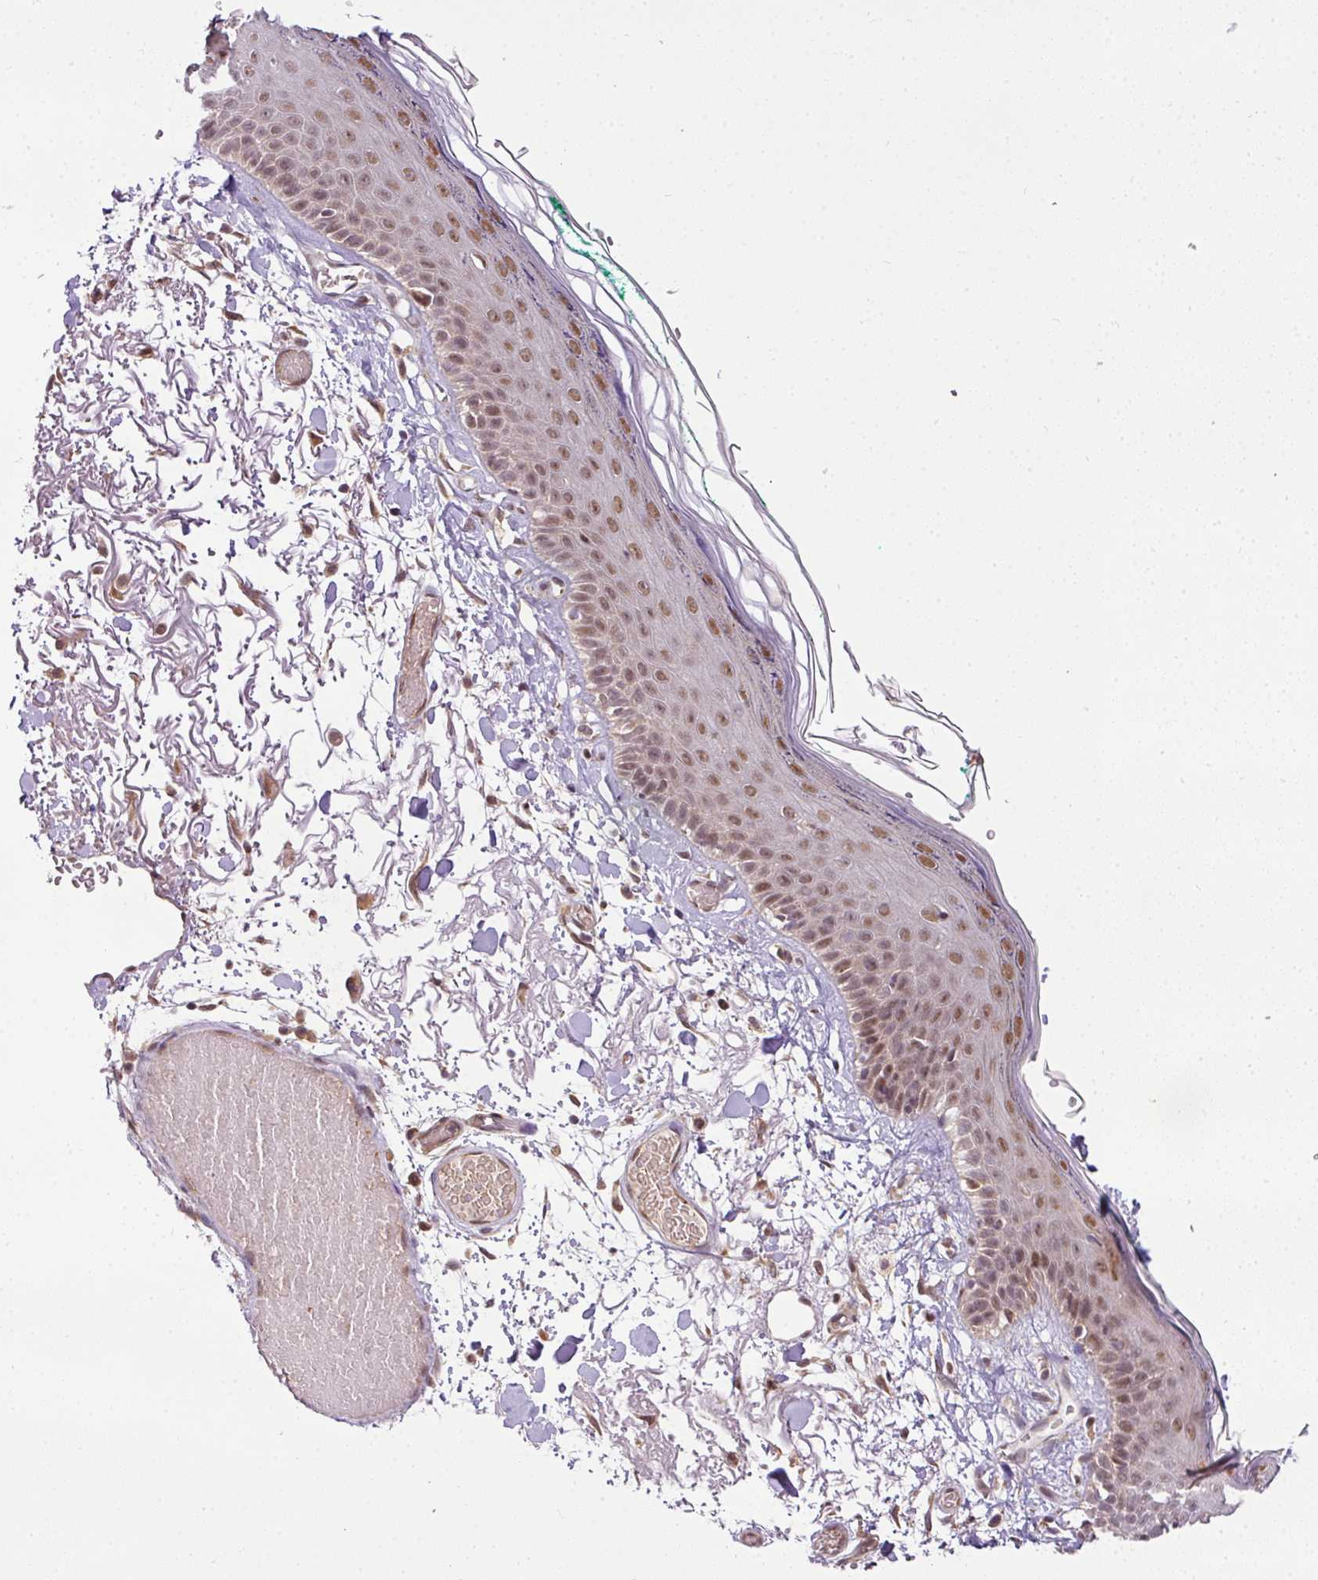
{"staining": {"intensity": "moderate", "quantity": ">75%", "location": "cytoplasmic/membranous,nuclear"}, "tissue": "skin", "cell_type": "Fibroblasts", "image_type": "normal", "snomed": [{"axis": "morphology", "description": "Normal tissue, NOS"}, {"axis": "topography", "description": "Skin"}], "caption": "DAB (3,3'-diaminobenzidine) immunohistochemical staining of normal human skin exhibits moderate cytoplasmic/membranous,nuclear protein expression in about >75% of fibroblasts.", "gene": "C1orf226", "patient": {"sex": "male", "age": 79}}